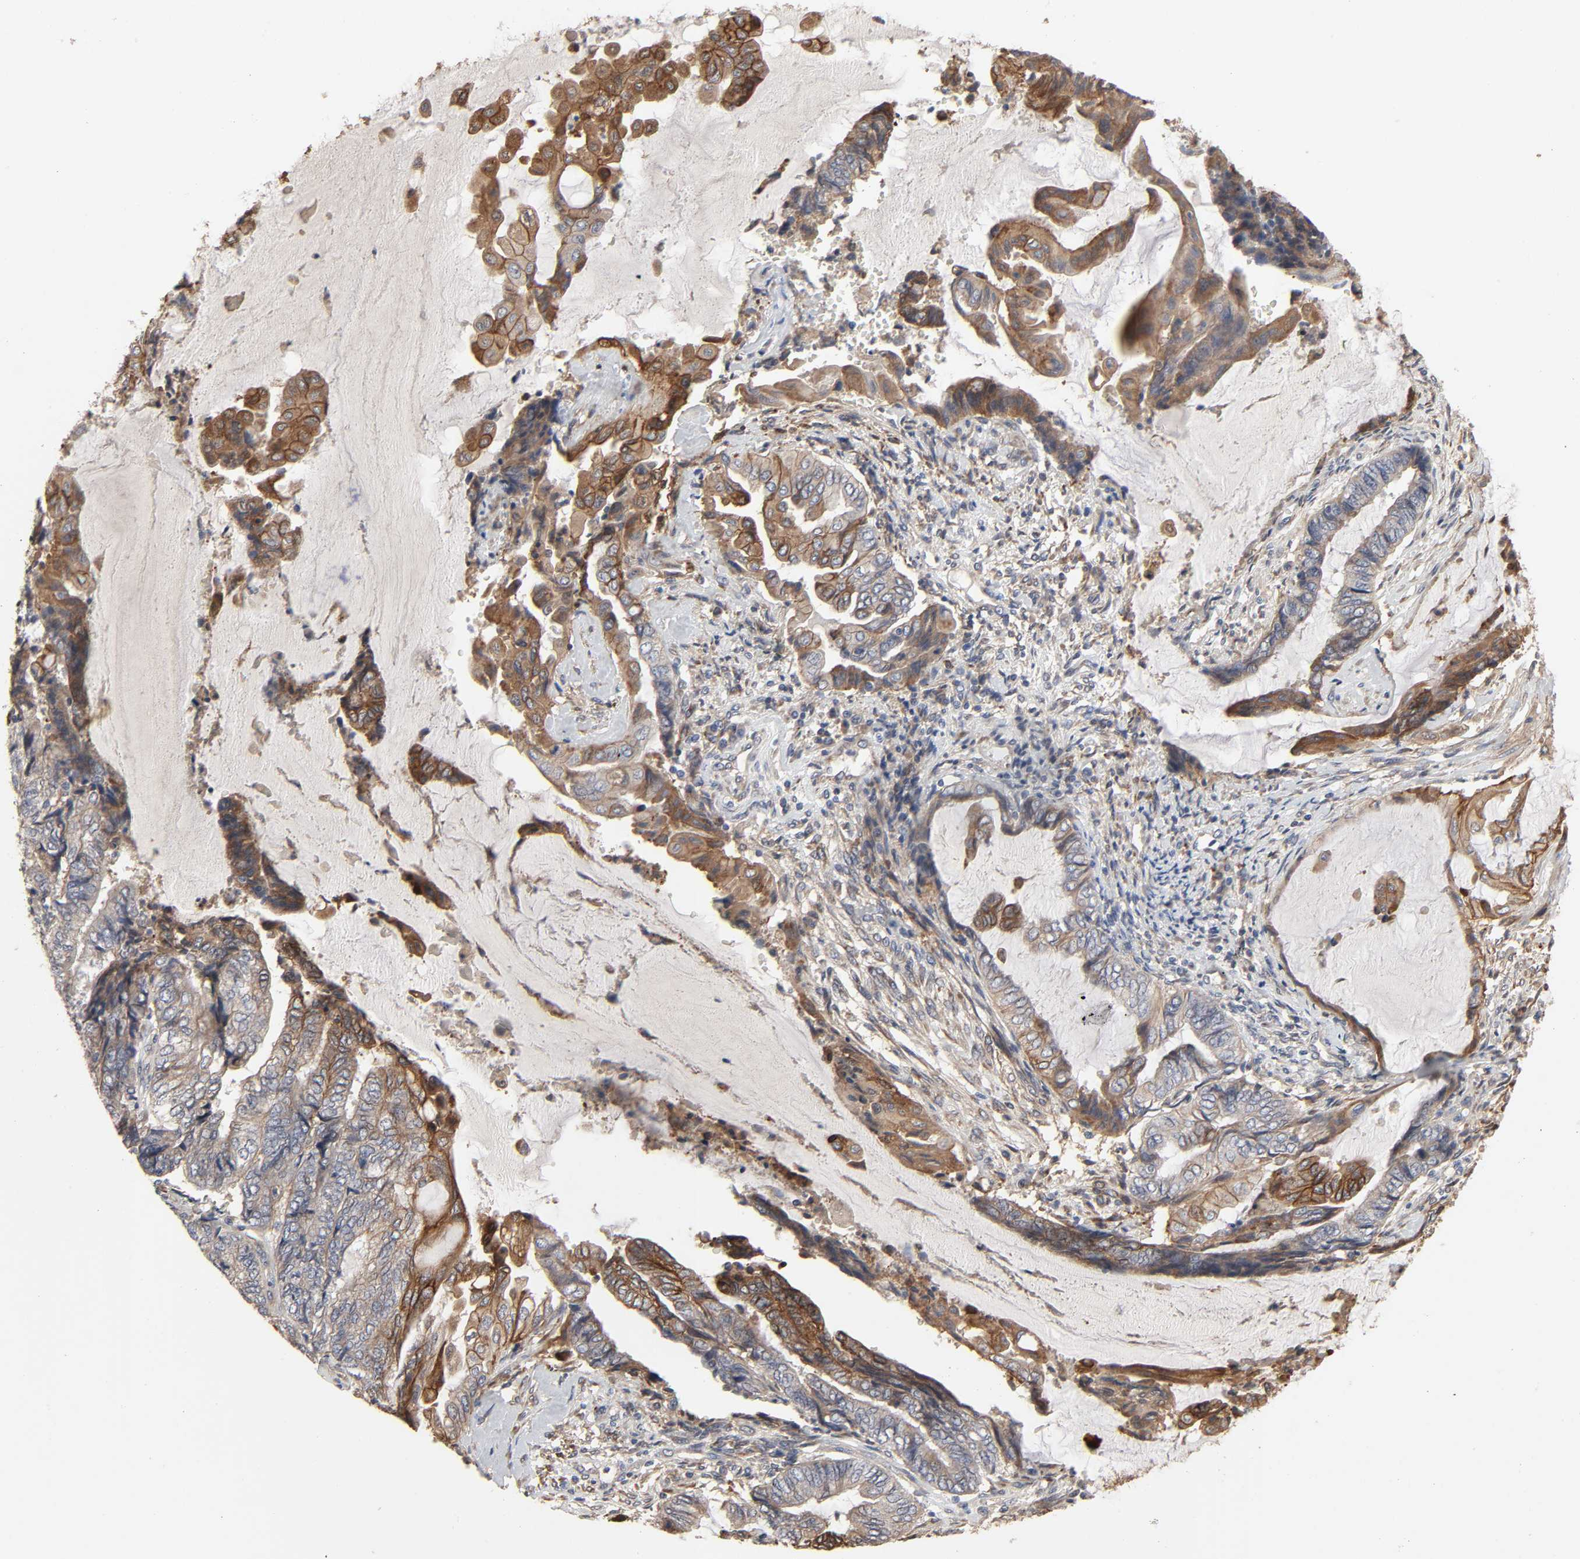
{"staining": {"intensity": "moderate", "quantity": "25%-75%", "location": "cytoplasmic/membranous"}, "tissue": "endometrial cancer", "cell_type": "Tumor cells", "image_type": "cancer", "snomed": [{"axis": "morphology", "description": "Adenocarcinoma, NOS"}, {"axis": "topography", "description": "Uterus"}, {"axis": "topography", "description": "Endometrium"}], "caption": "Protein expression analysis of endometrial cancer (adenocarcinoma) displays moderate cytoplasmic/membranous expression in approximately 25%-75% of tumor cells.", "gene": "NDRG2", "patient": {"sex": "female", "age": 70}}